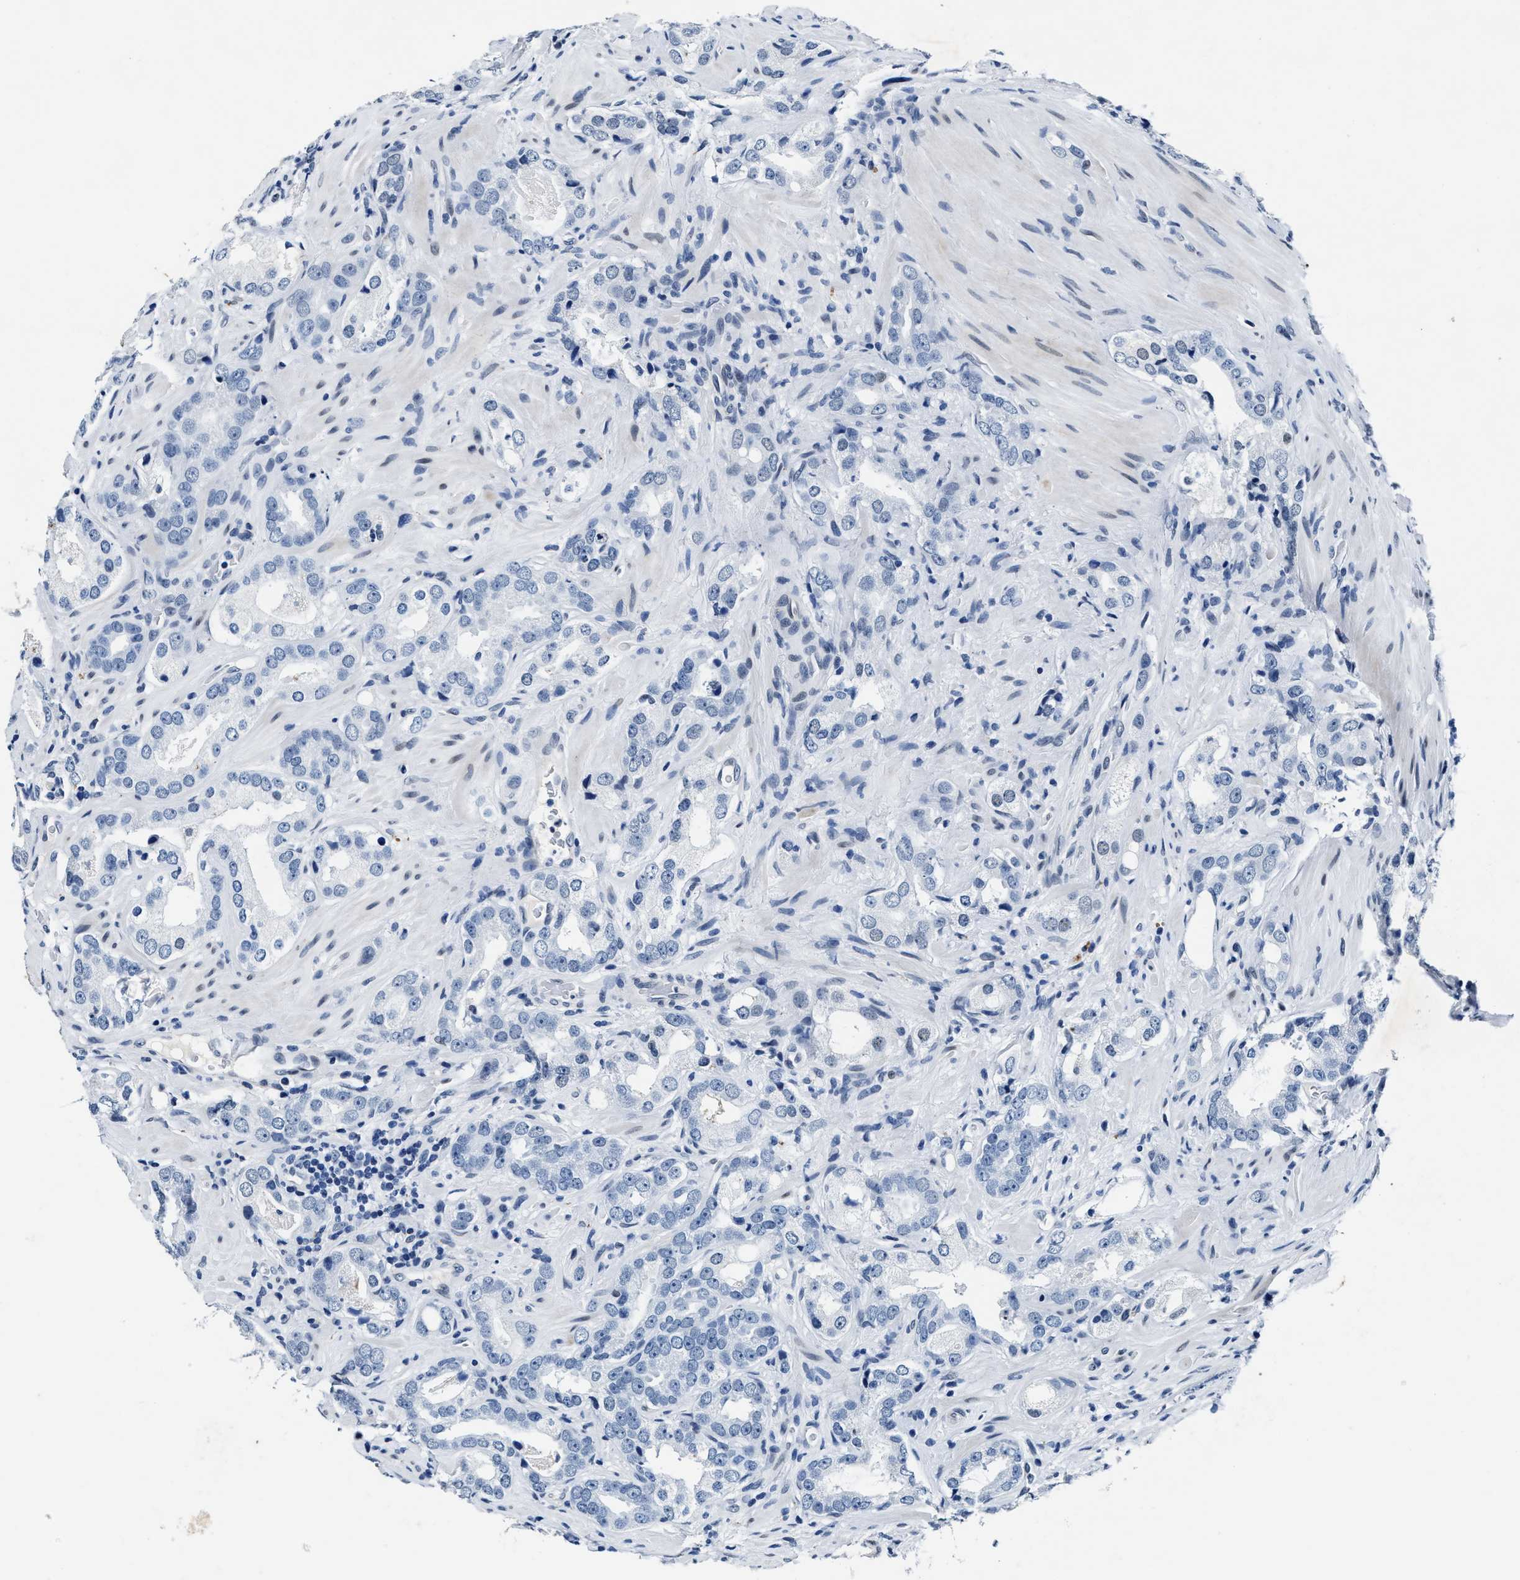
{"staining": {"intensity": "negative", "quantity": "none", "location": "none"}, "tissue": "prostate cancer", "cell_type": "Tumor cells", "image_type": "cancer", "snomed": [{"axis": "morphology", "description": "Adenocarcinoma, High grade"}, {"axis": "topography", "description": "Prostate"}], "caption": "Tumor cells are negative for brown protein staining in prostate adenocarcinoma (high-grade).", "gene": "UBN2", "patient": {"sex": "male", "age": 63}}